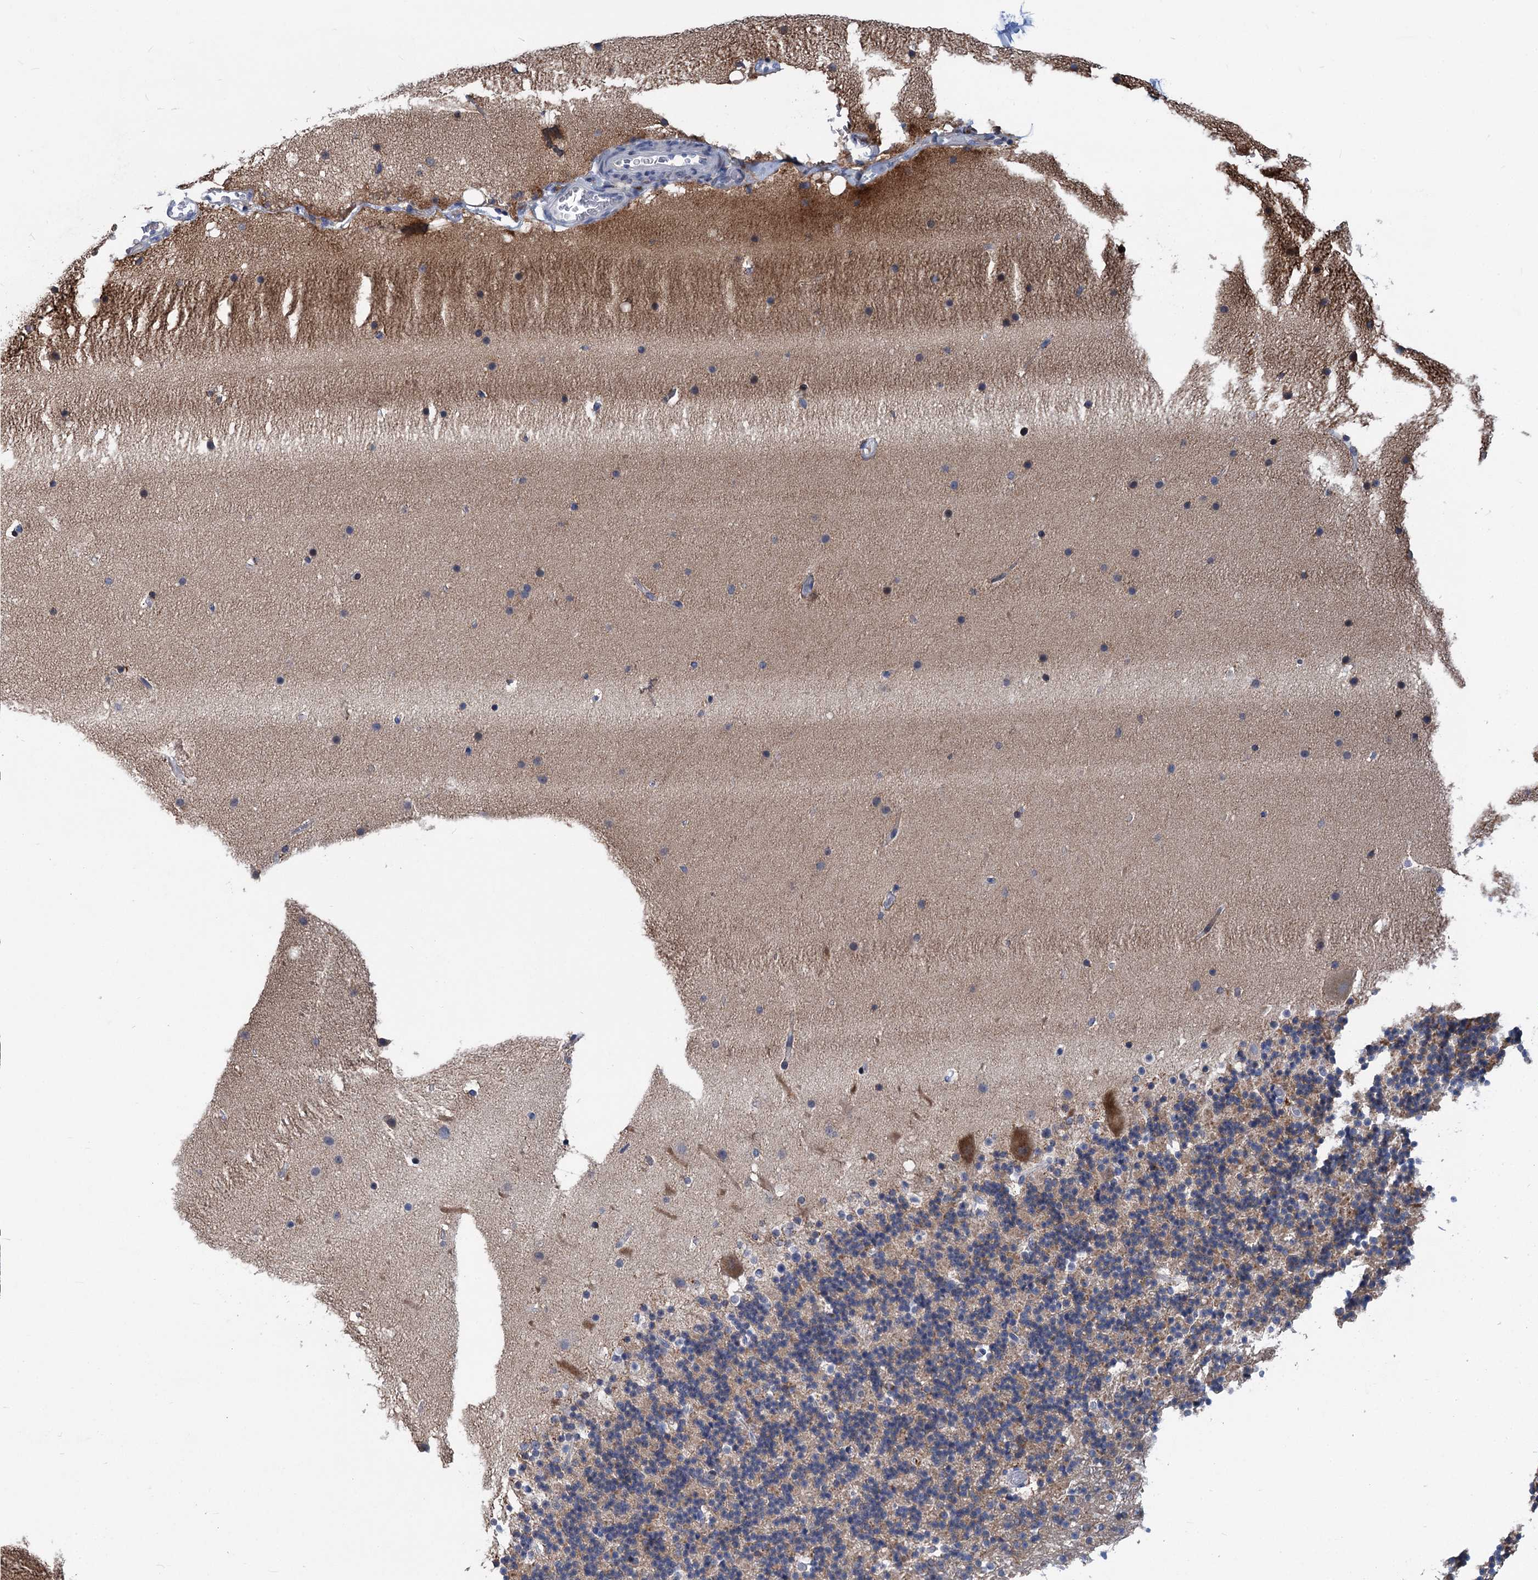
{"staining": {"intensity": "negative", "quantity": "none", "location": "none"}, "tissue": "cerebellum", "cell_type": "Cells in granular layer", "image_type": "normal", "snomed": [{"axis": "morphology", "description": "Normal tissue, NOS"}, {"axis": "topography", "description": "Cerebellum"}], "caption": "This histopathology image is of benign cerebellum stained with immunohistochemistry to label a protein in brown with the nuclei are counter-stained blue. There is no positivity in cells in granular layer.", "gene": "CHDH", "patient": {"sex": "male", "age": 57}}